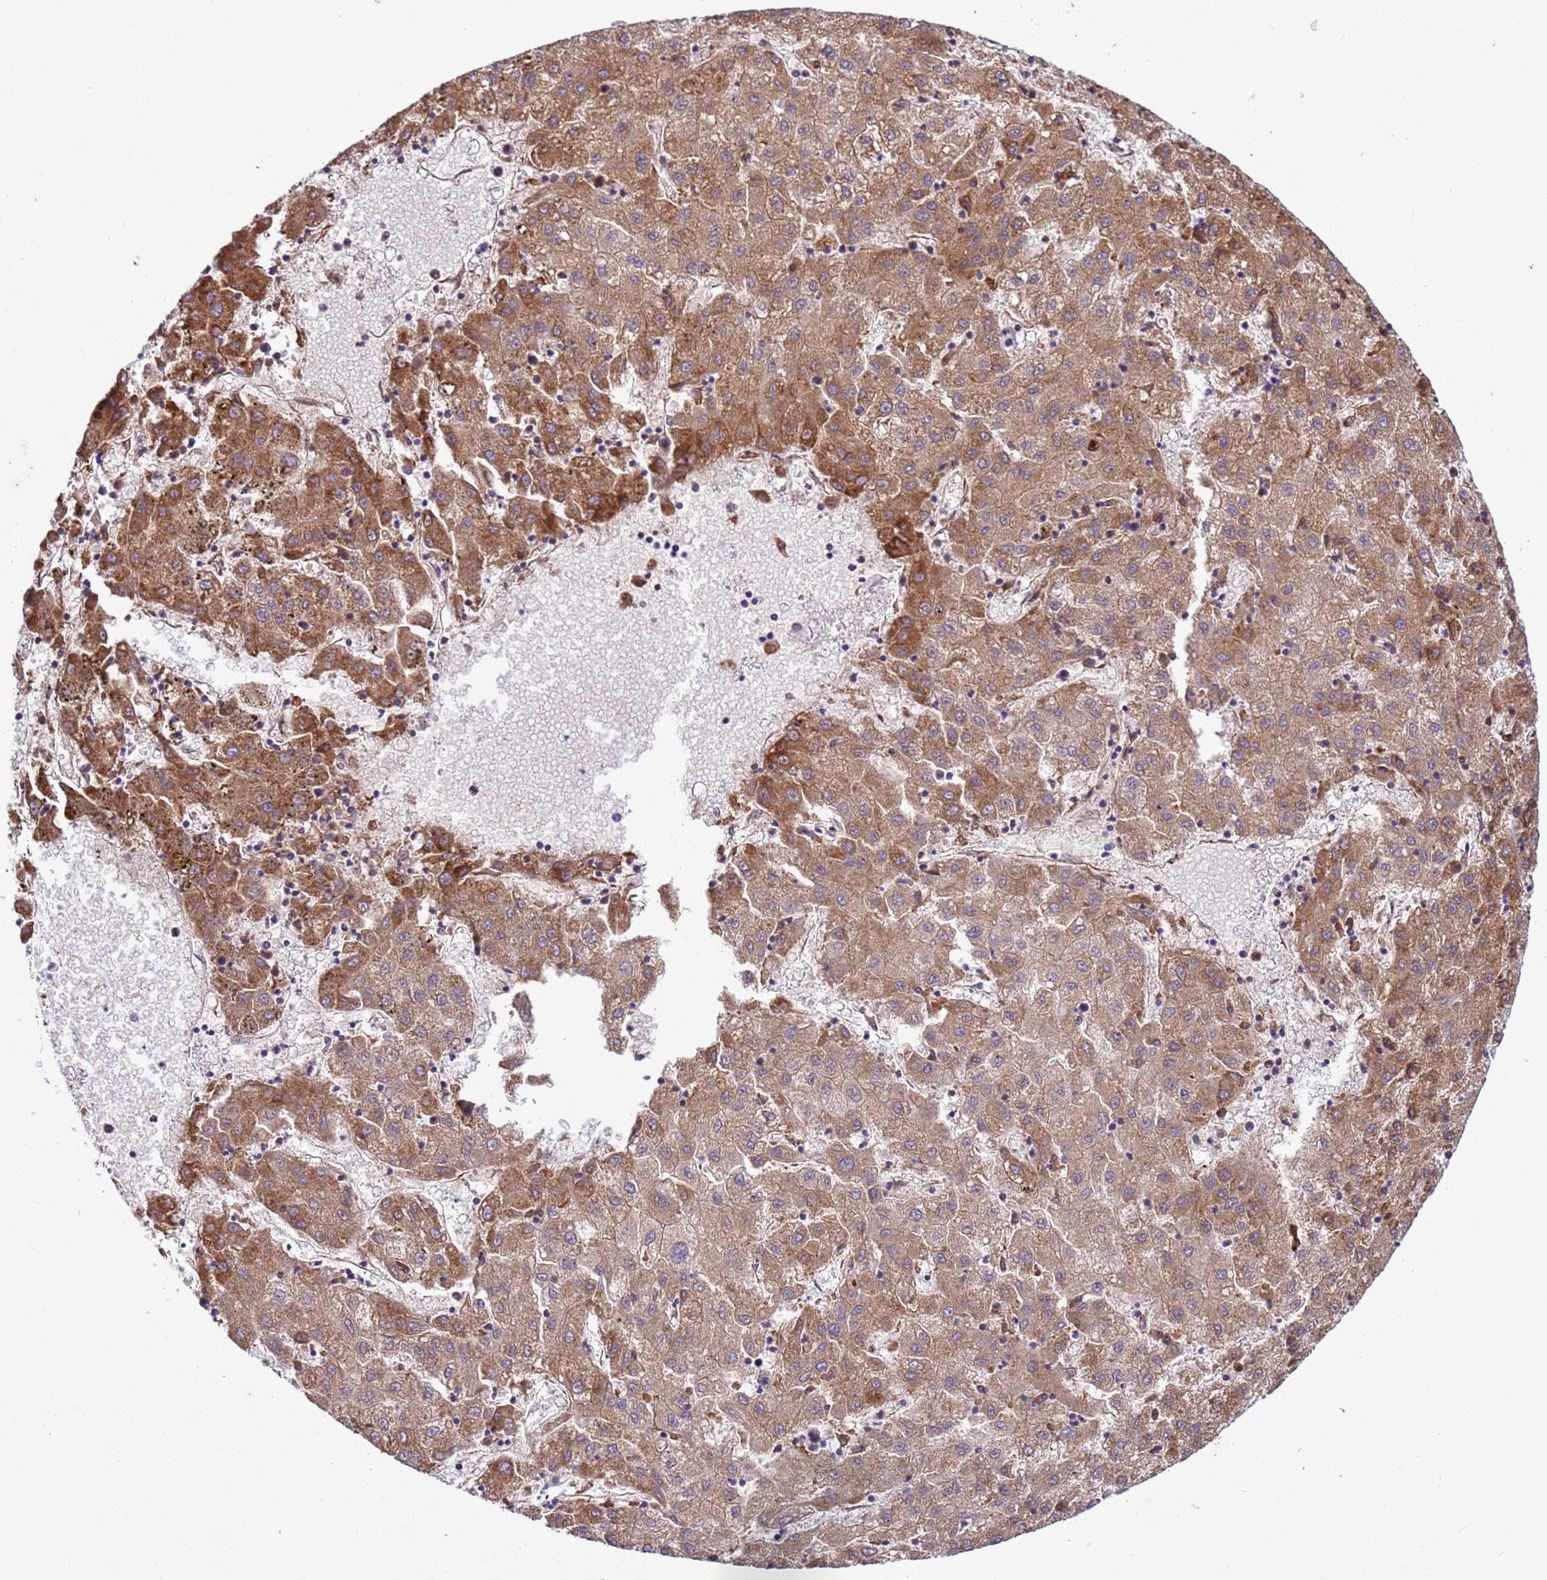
{"staining": {"intensity": "moderate", "quantity": ">75%", "location": "cytoplasmic/membranous"}, "tissue": "liver cancer", "cell_type": "Tumor cells", "image_type": "cancer", "snomed": [{"axis": "morphology", "description": "Carcinoma, Hepatocellular, NOS"}, {"axis": "topography", "description": "Liver"}], "caption": "Liver cancer (hepatocellular carcinoma) stained with a brown dye exhibits moderate cytoplasmic/membranous positive expression in about >75% of tumor cells.", "gene": "THAP5", "patient": {"sex": "male", "age": 72}}